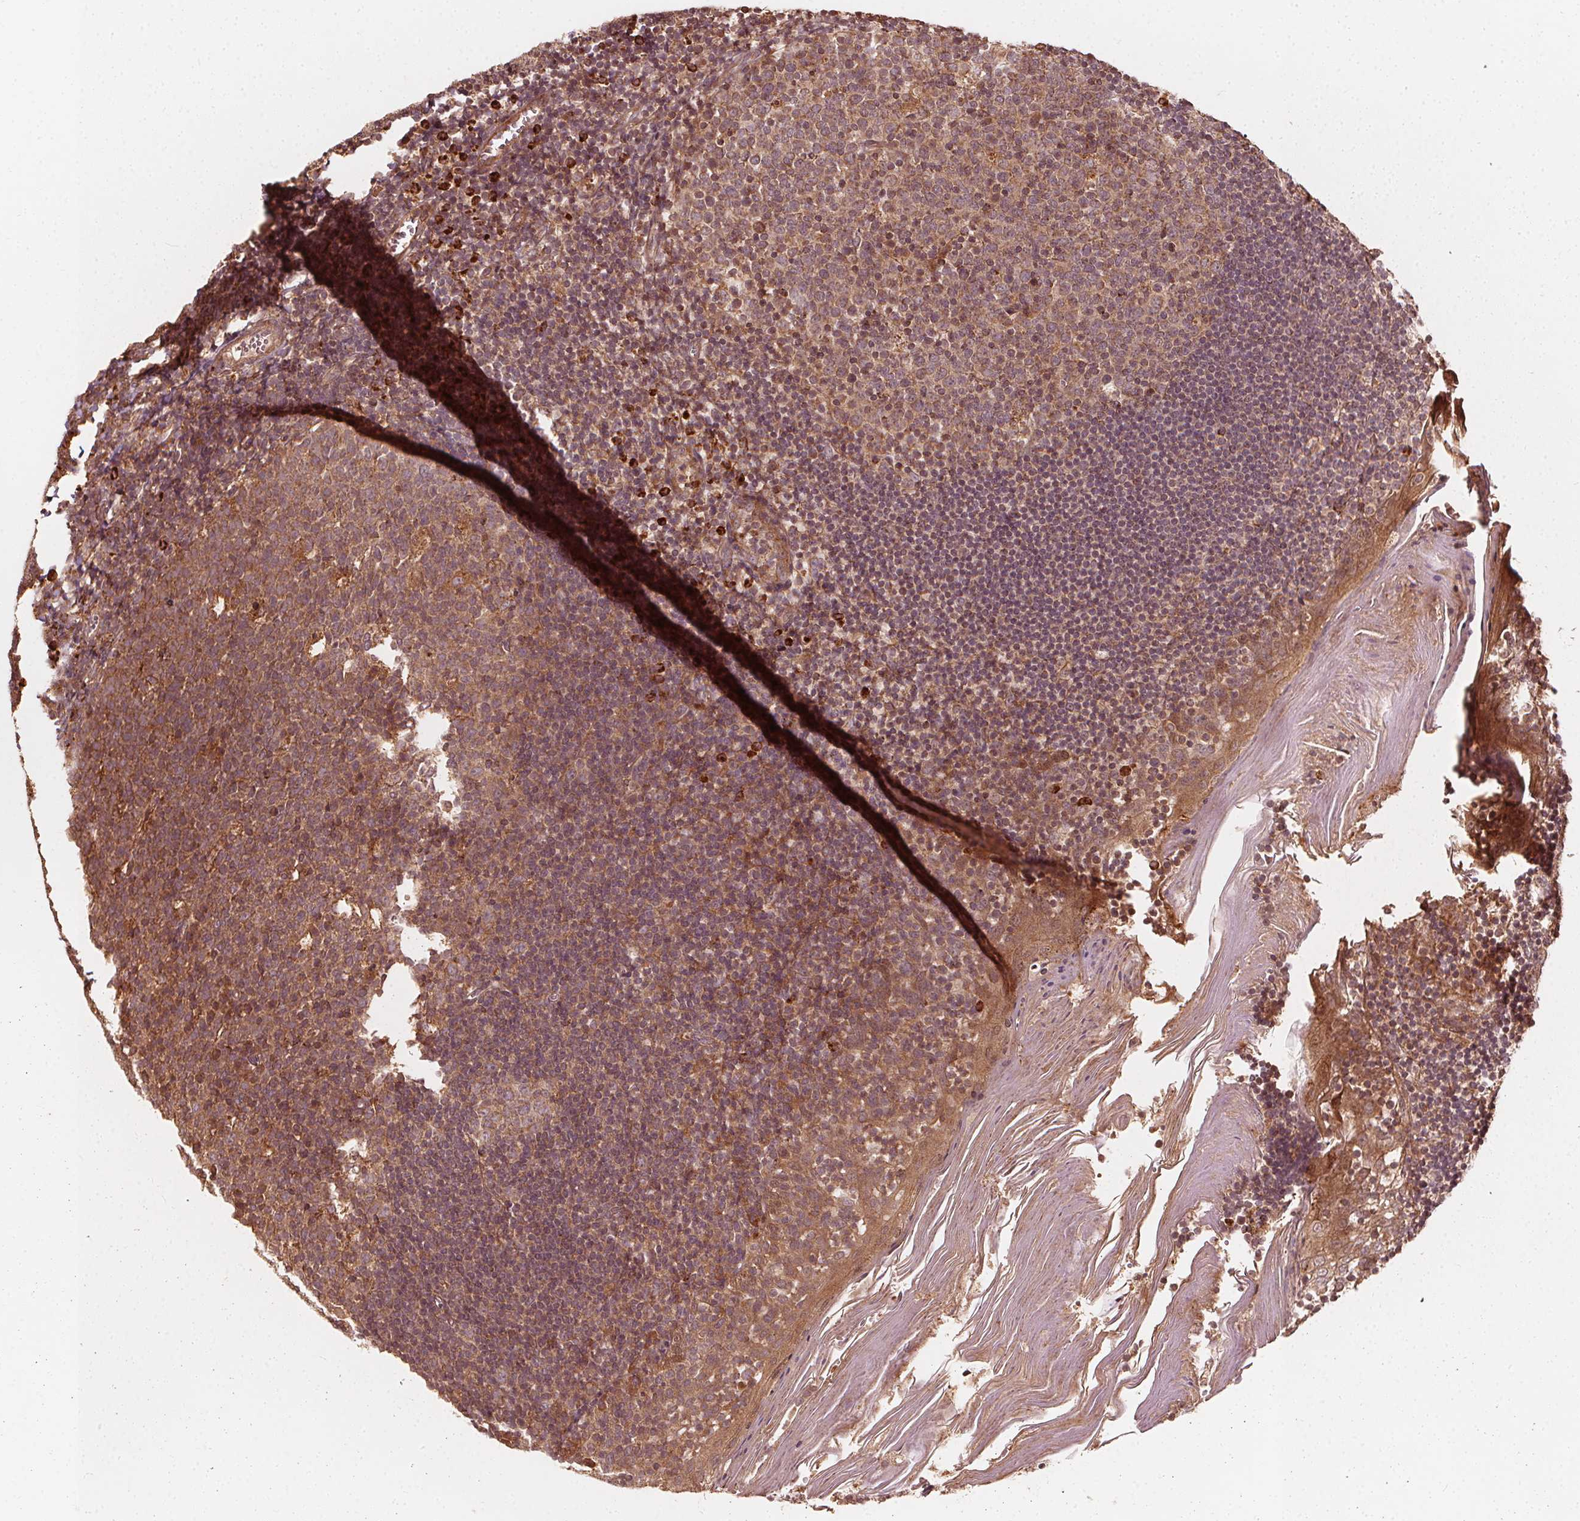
{"staining": {"intensity": "weak", "quantity": "25%-75%", "location": "cytoplasmic/membranous,nuclear"}, "tissue": "lymph node", "cell_type": "Germinal center cells", "image_type": "normal", "snomed": [{"axis": "morphology", "description": "Normal tissue, NOS"}, {"axis": "topography", "description": "Lymph node"}], "caption": "Weak cytoplasmic/membranous,nuclear protein expression is seen in about 25%-75% of germinal center cells in lymph node. Nuclei are stained in blue.", "gene": "NPC1", "patient": {"sex": "female", "age": 21}}